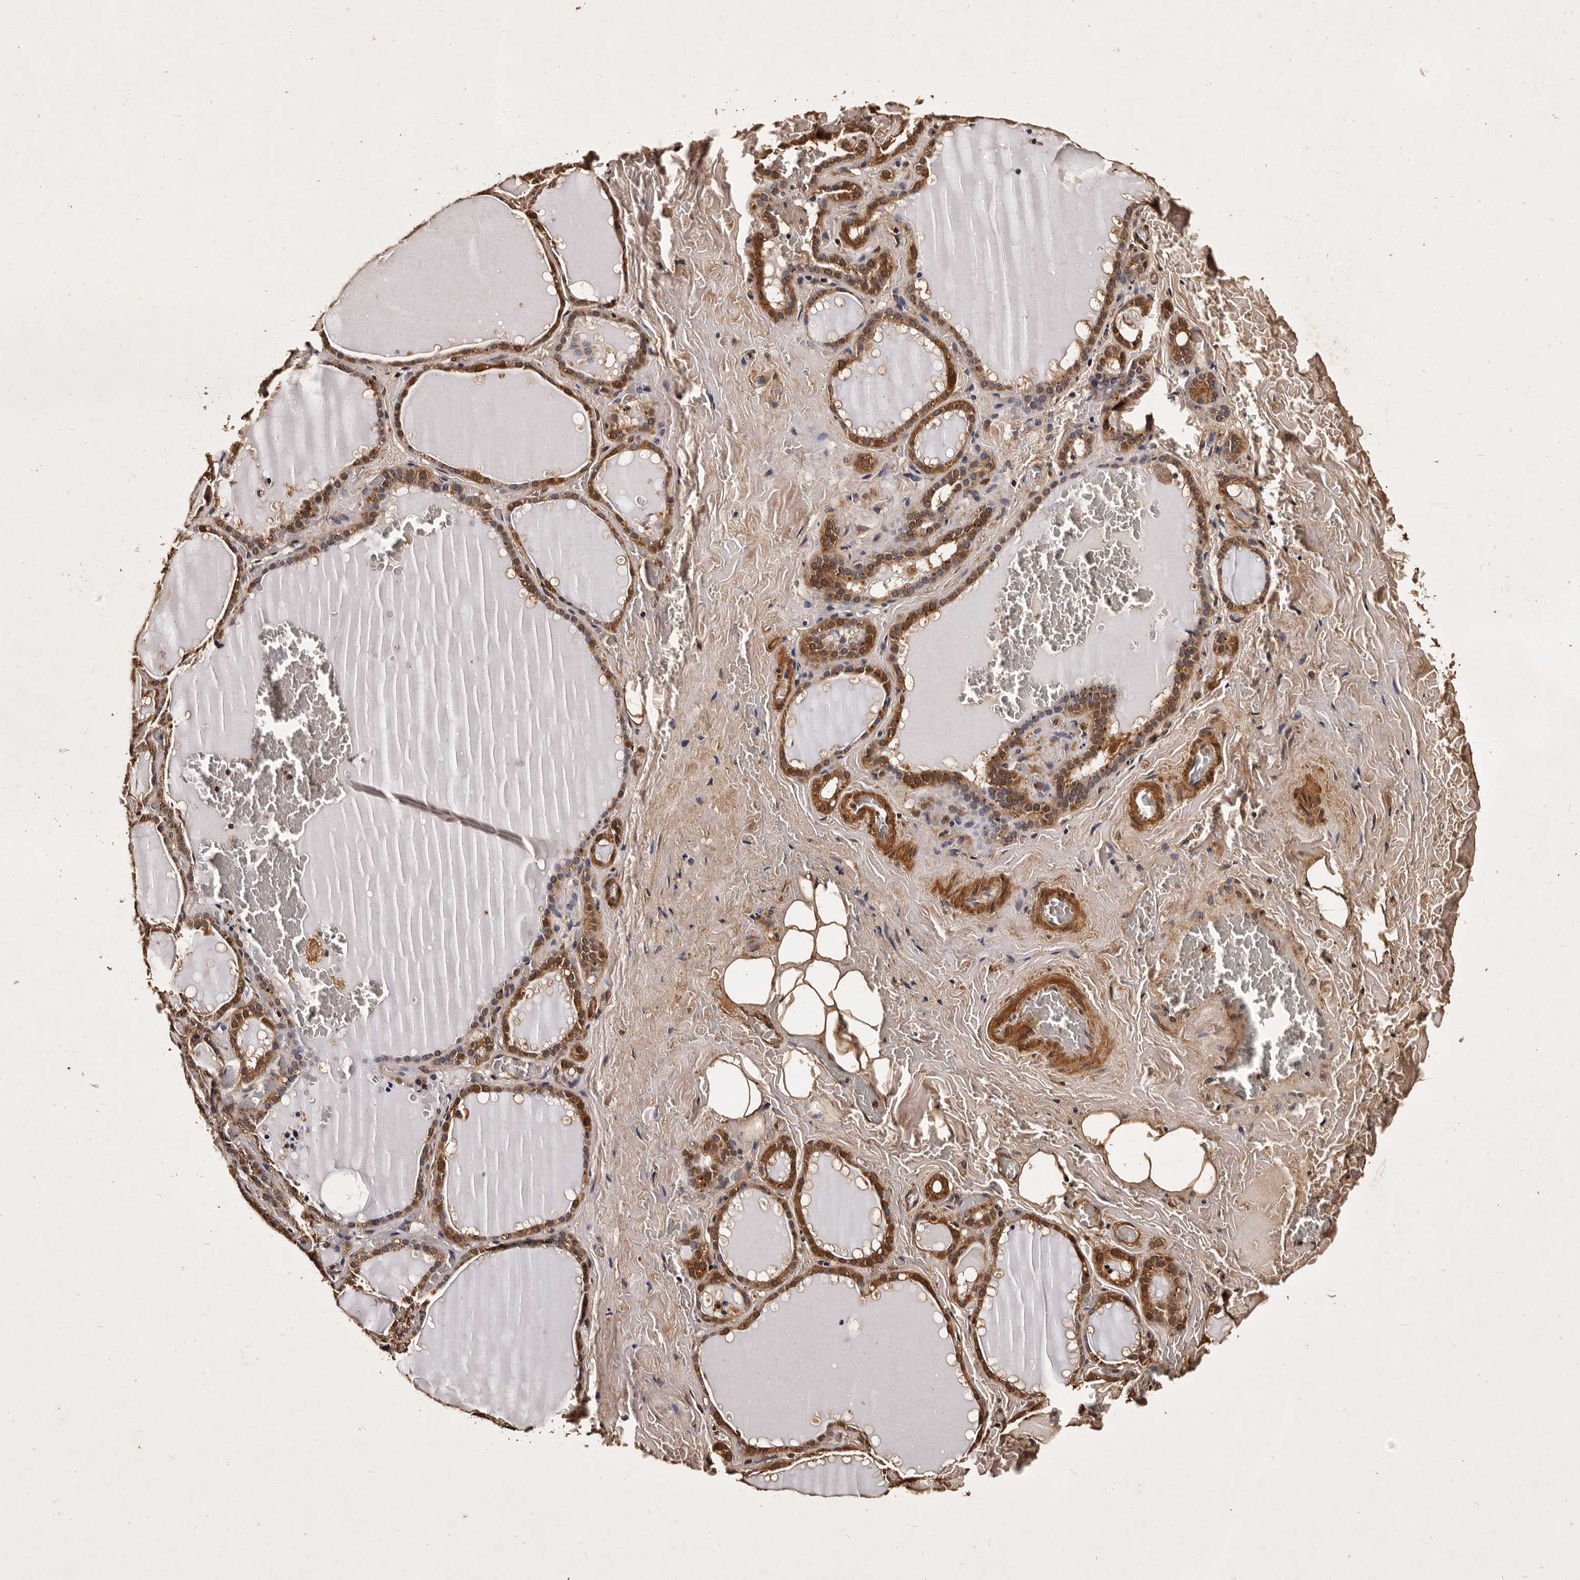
{"staining": {"intensity": "moderate", "quantity": ">75%", "location": "cytoplasmic/membranous"}, "tissue": "thyroid gland", "cell_type": "Glandular cells", "image_type": "normal", "snomed": [{"axis": "morphology", "description": "Normal tissue, NOS"}, {"axis": "topography", "description": "Thyroid gland"}], "caption": "A photomicrograph of human thyroid gland stained for a protein reveals moderate cytoplasmic/membranous brown staining in glandular cells.", "gene": "PARS2", "patient": {"sex": "female", "age": 22}}